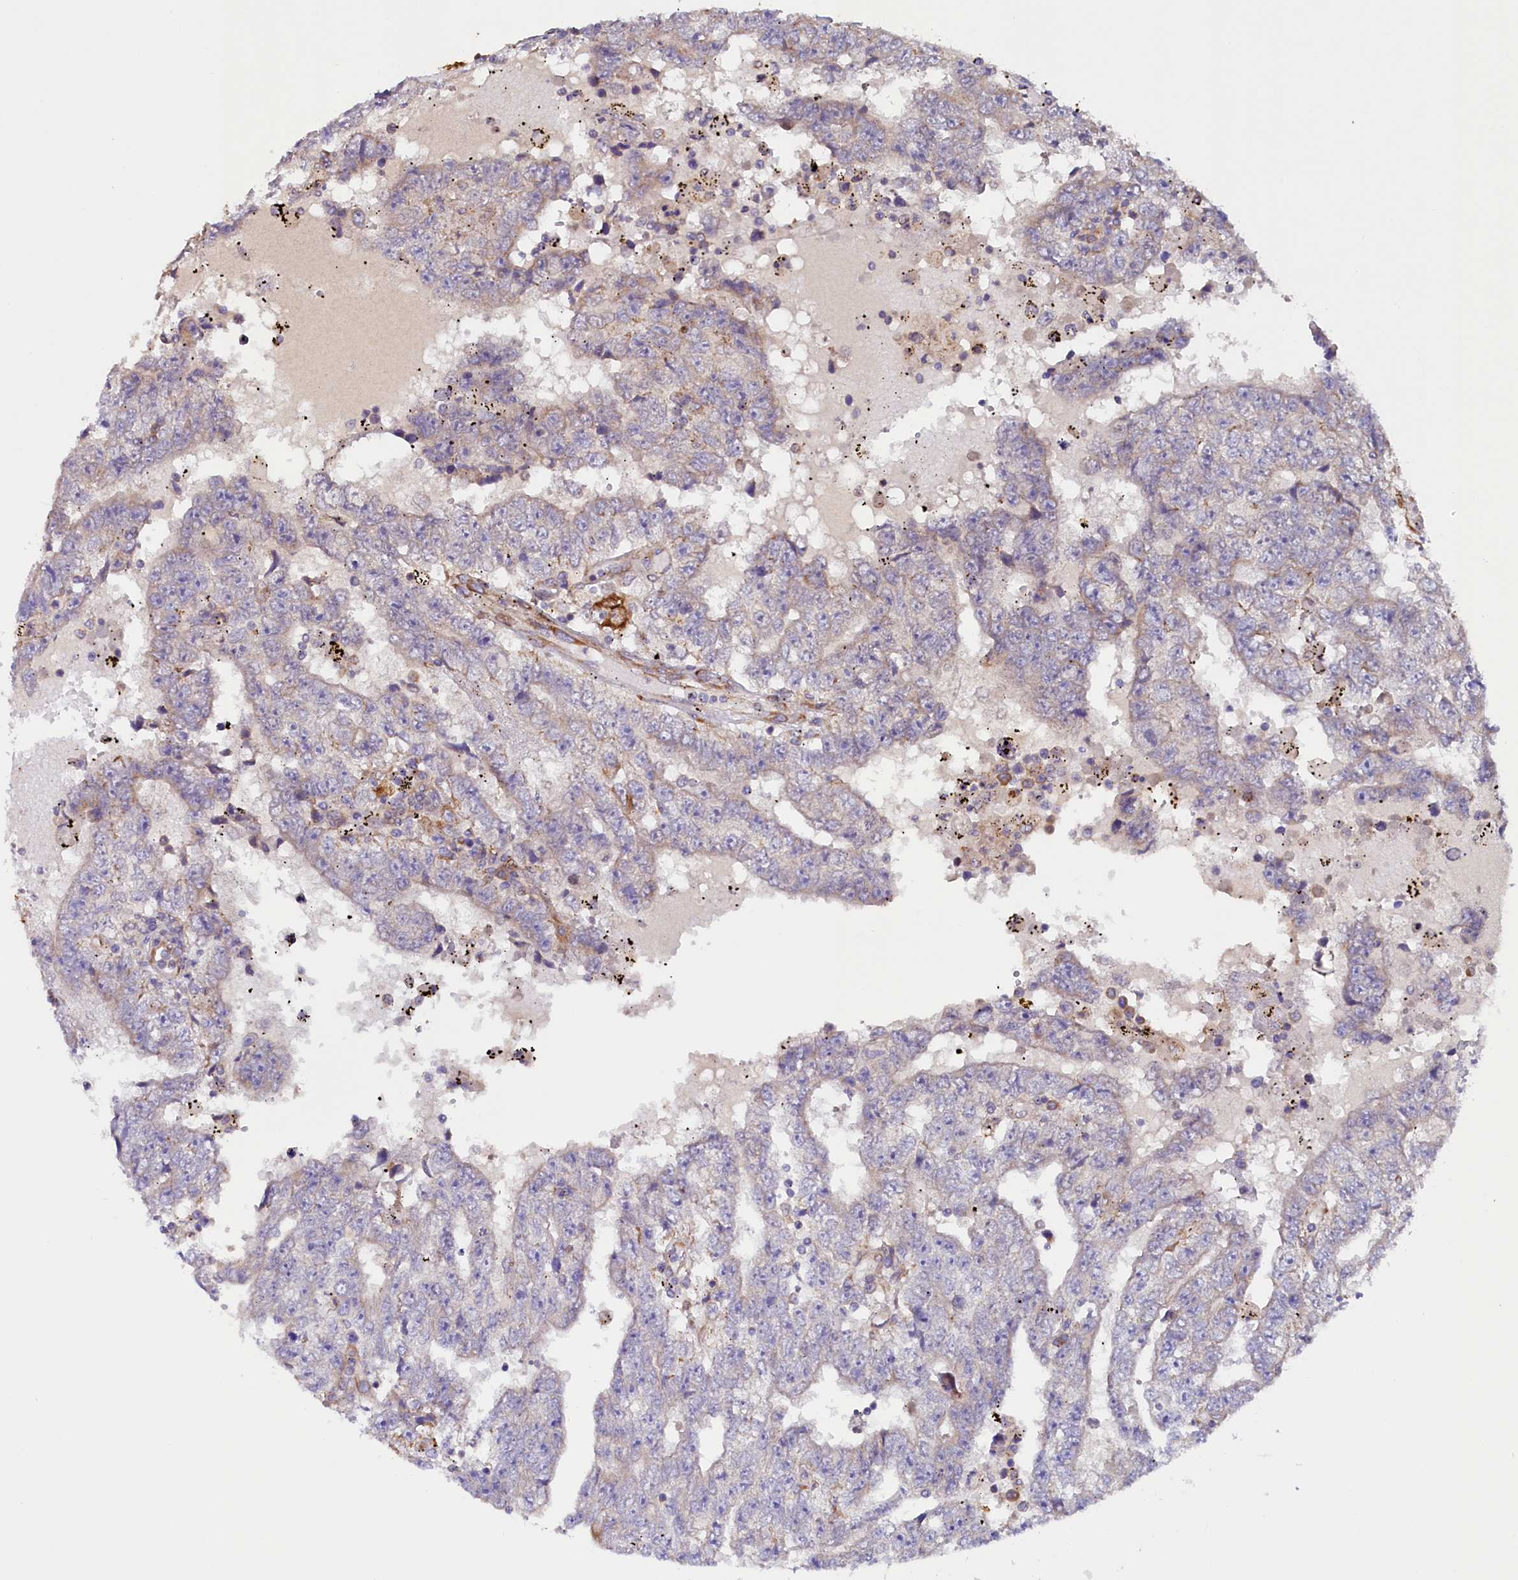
{"staining": {"intensity": "weak", "quantity": "<25%", "location": "cytoplasmic/membranous"}, "tissue": "testis cancer", "cell_type": "Tumor cells", "image_type": "cancer", "snomed": [{"axis": "morphology", "description": "Carcinoma, Embryonal, NOS"}, {"axis": "topography", "description": "Testis"}], "caption": "An image of testis cancer stained for a protein demonstrates no brown staining in tumor cells. (DAB IHC, high magnification).", "gene": "SSC5D", "patient": {"sex": "male", "age": 25}}